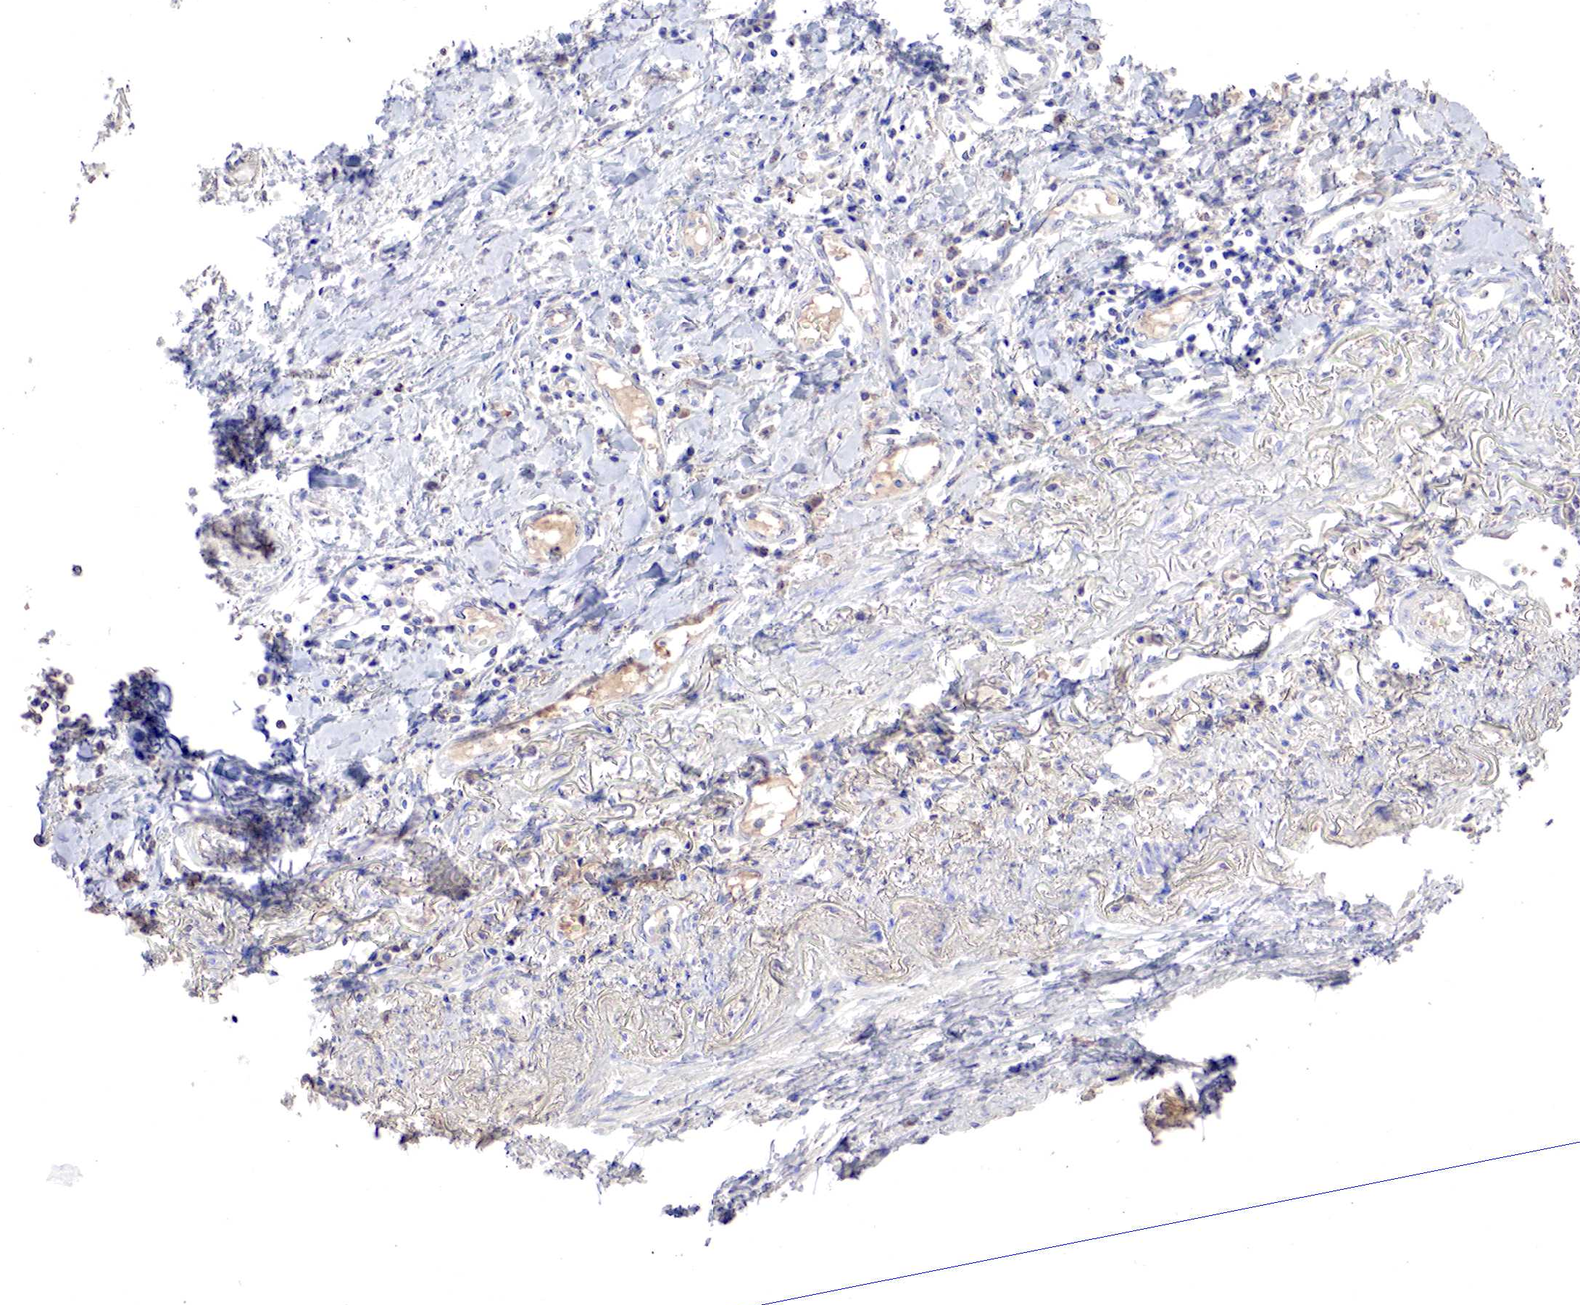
{"staining": {"intensity": "negative", "quantity": "none", "location": "none"}, "tissue": "lung cancer", "cell_type": "Tumor cells", "image_type": "cancer", "snomed": [{"axis": "morphology", "description": "Squamous cell carcinoma, NOS"}, {"axis": "topography", "description": "Lung"}], "caption": "Tumor cells show no significant protein expression in lung squamous cell carcinoma. The staining is performed using DAB (3,3'-diaminobenzidine) brown chromogen with nuclei counter-stained in using hematoxylin.", "gene": "GATA1", "patient": {"sex": "male", "age": 71}}